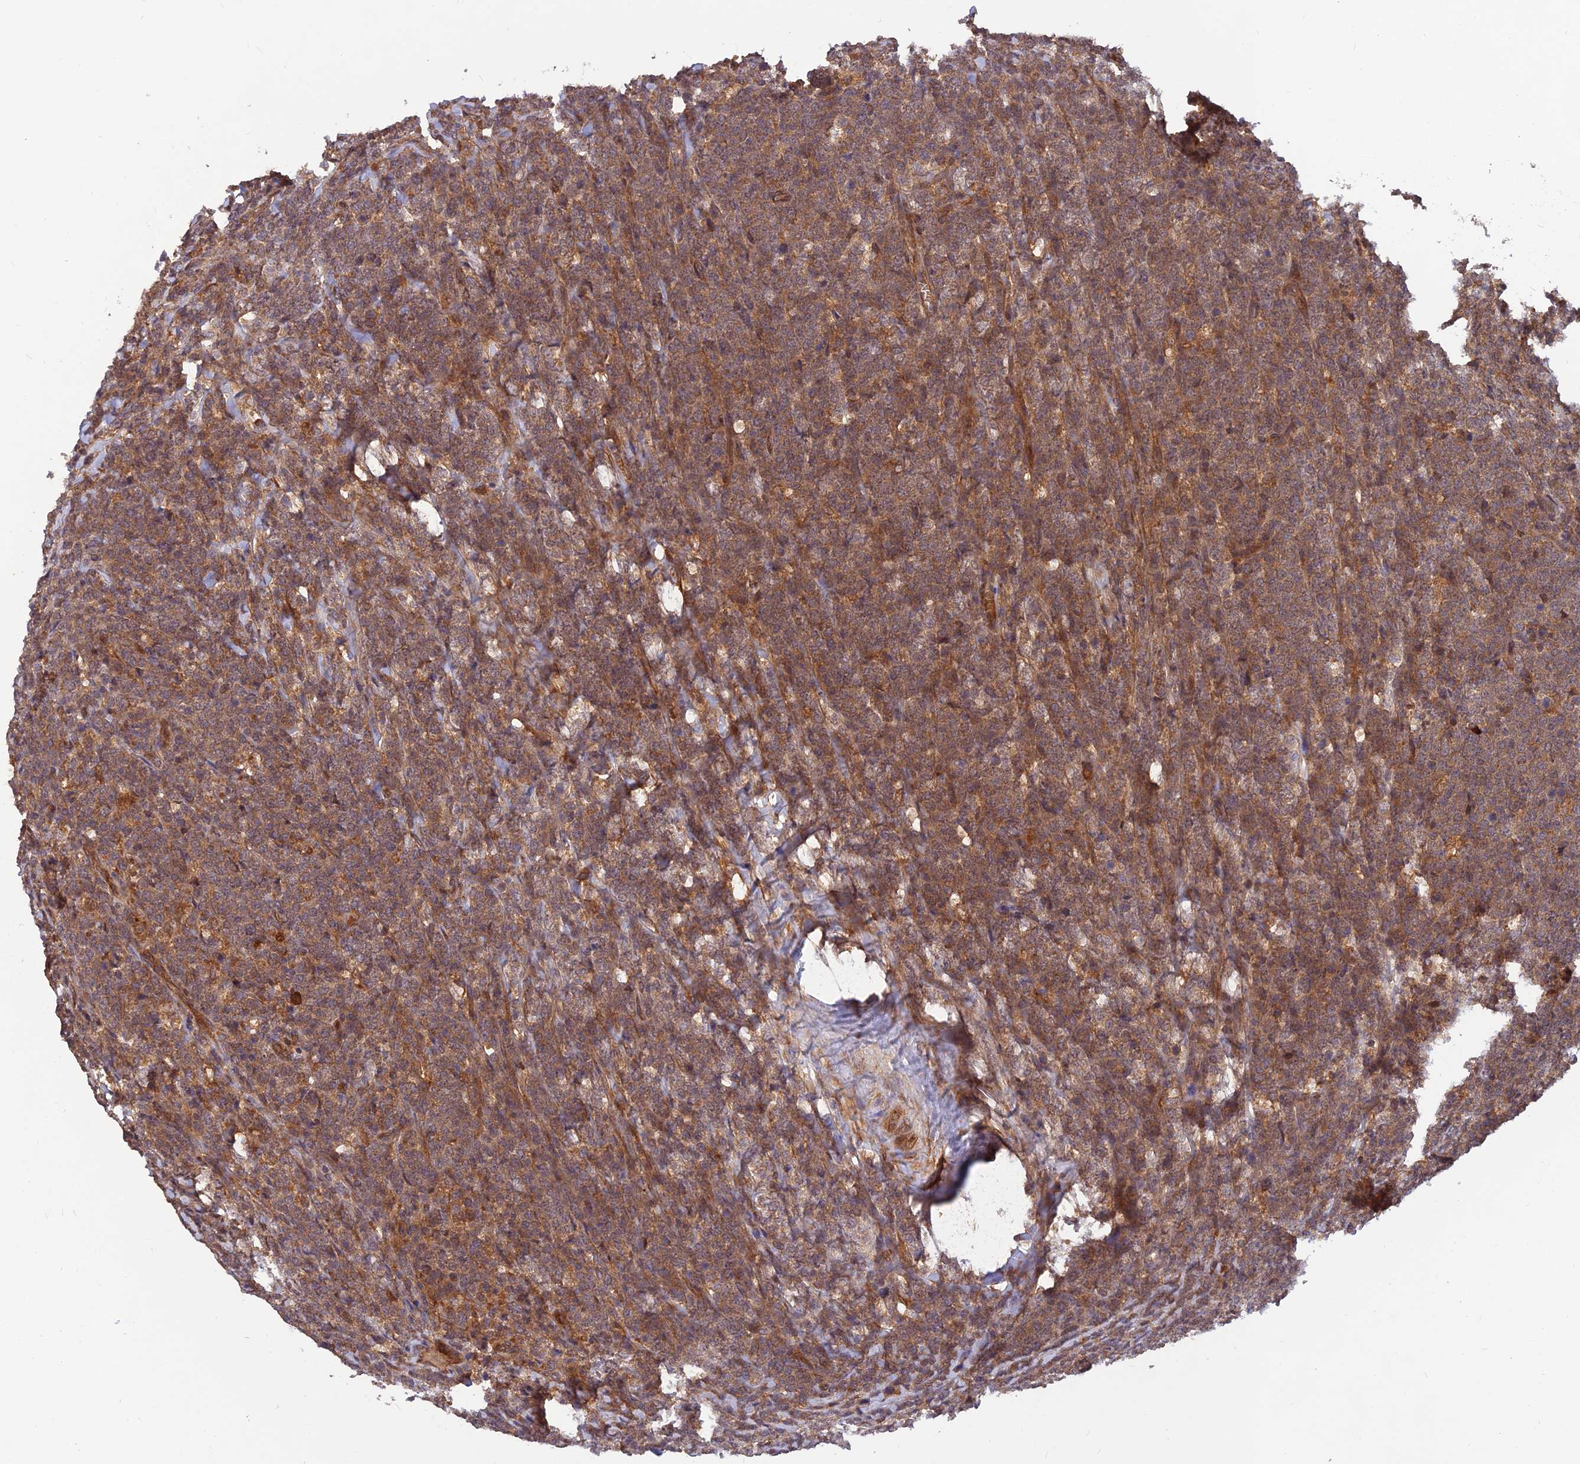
{"staining": {"intensity": "moderate", "quantity": ">75%", "location": "cytoplasmic/membranous"}, "tissue": "lymphoma", "cell_type": "Tumor cells", "image_type": "cancer", "snomed": [{"axis": "morphology", "description": "Malignant lymphoma, non-Hodgkin's type, High grade"}, {"axis": "topography", "description": "Small intestine"}], "caption": "Protein staining of lymphoma tissue reveals moderate cytoplasmic/membranous positivity in approximately >75% of tumor cells.", "gene": "RELCH", "patient": {"sex": "male", "age": 8}}